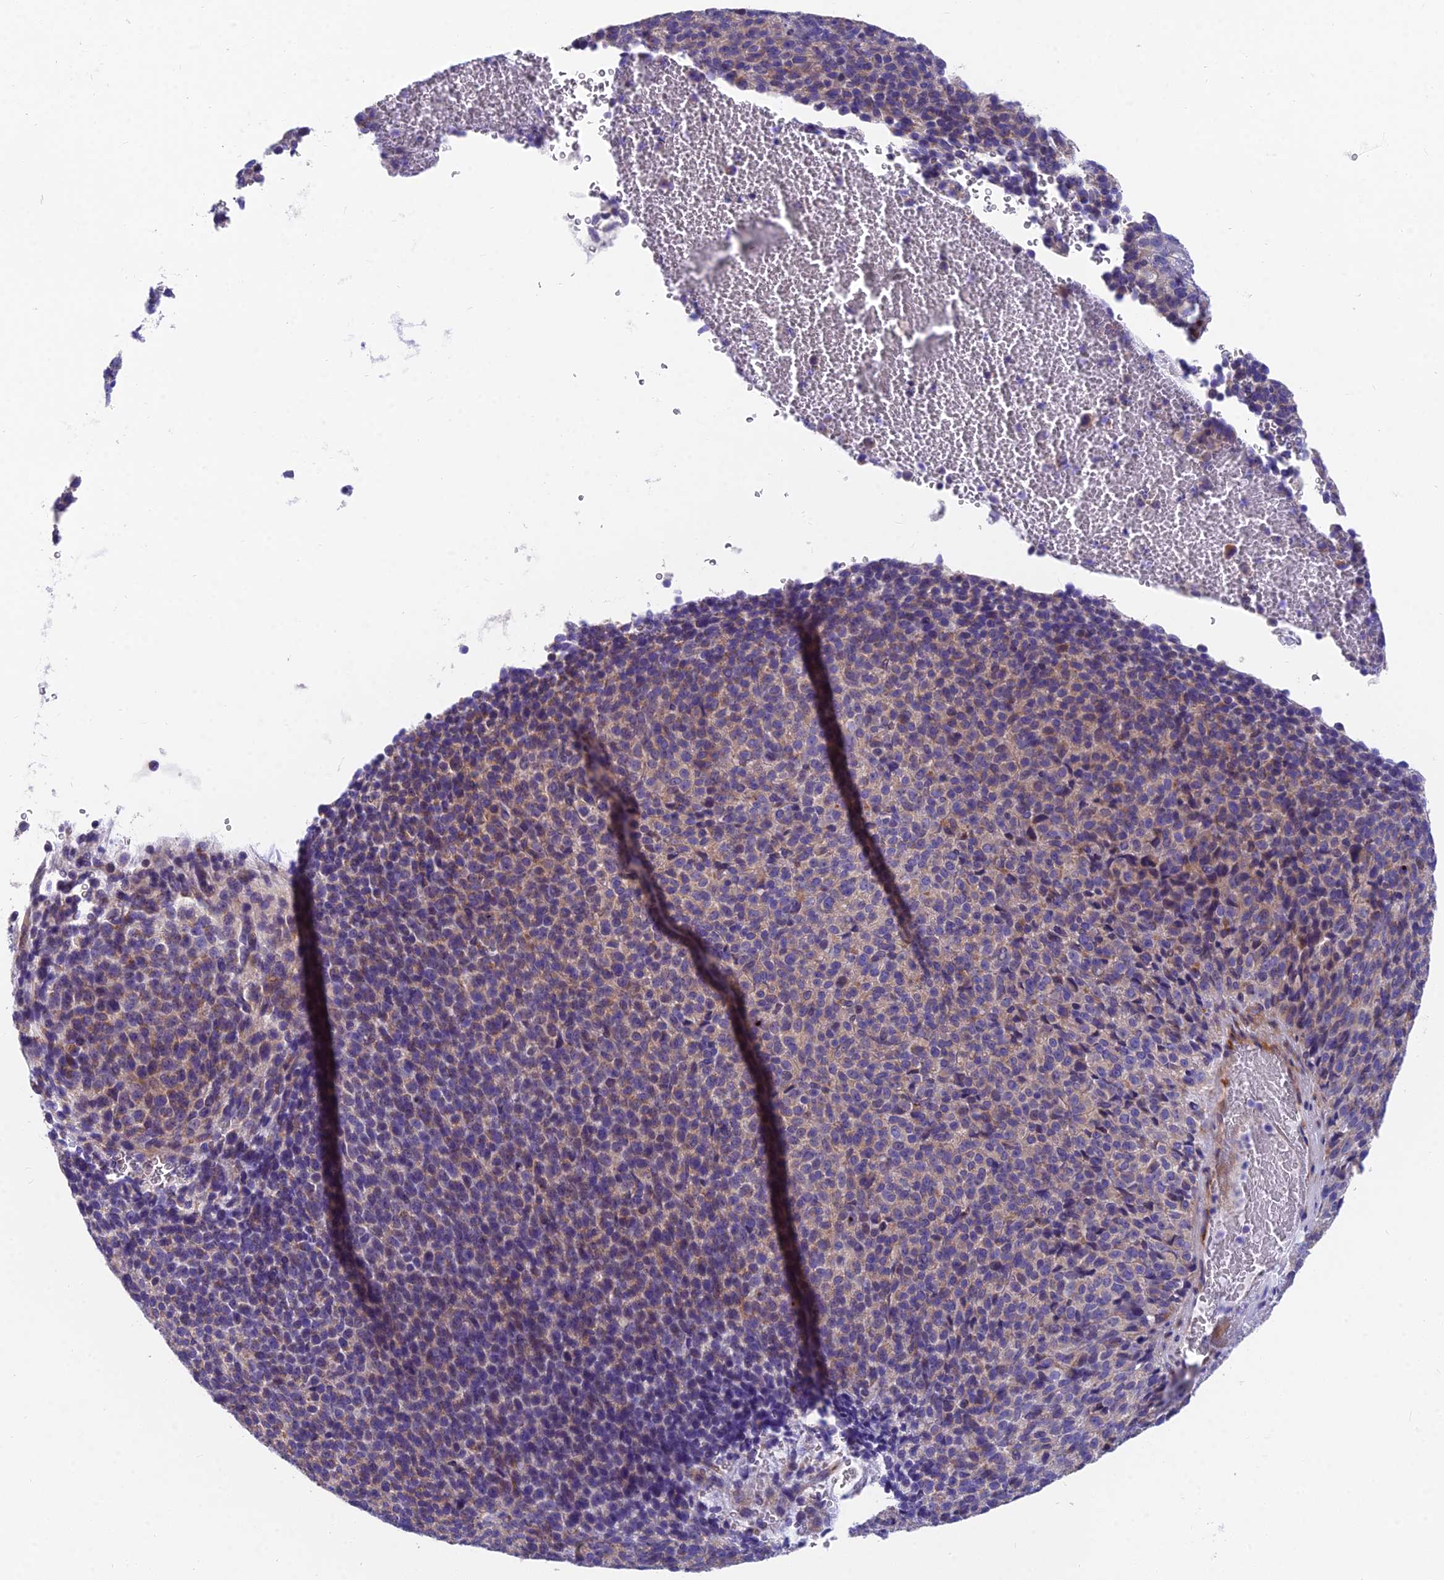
{"staining": {"intensity": "weak", "quantity": "25%-75%", "location": "cytoplasmic/membranous"}, "tissue": "melanoma", "cell_type": "Tumor cells", "image_type": "cancer", "snomed": [{"axis": "morphology", "description": "Malignant melanoma, Metastatic site"}, {"axis": "topography", "description": "Brain"}], "caption": "Immunohistochemistry (IHC) staining of melanoma, which exhibits low levels of weak cytoplasmic/membranous positivity in about 25%-75% of tumor cells indicating weak cytoplasmic/membranous protein positivity. The staining was performed using DAB (brown) for protein detection and nuclei were counterstained in hematoxylin (blue).", "gene": "MVB12A", "patient": {"sex": "female", "age": 56}}